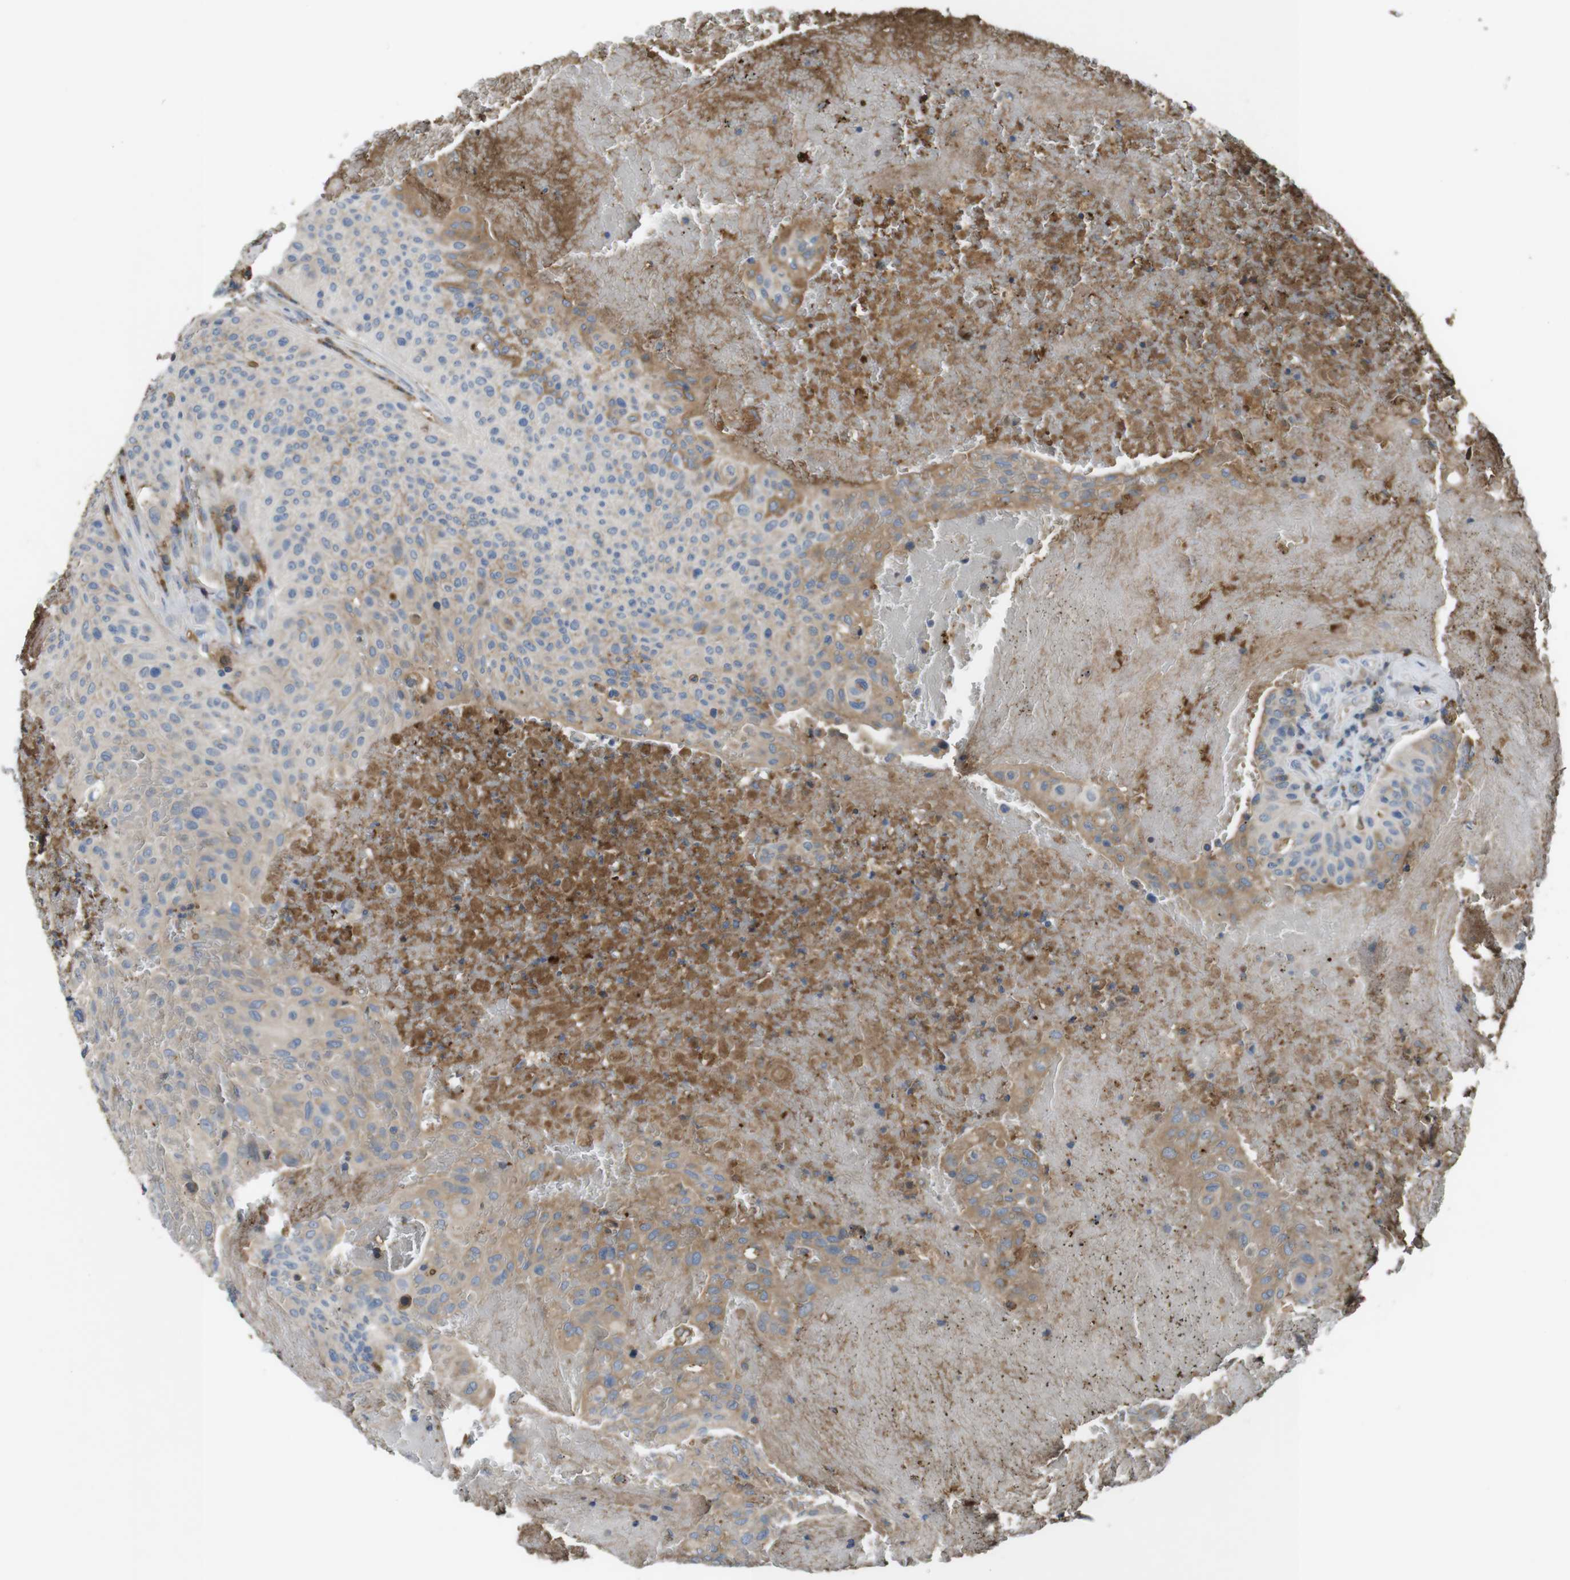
{"staining": {"intensity": "moderate", "quantity": "<25%", "location": "cytoplasmic/membranous"}, "tissue": "urothelial cancer", "cell_type": "Tumor cells", "image_type": "cancer", "snomed": [{"axis": "morphology", "description": "Urothelial carcinoma, High grade"}, {"axis": "topography", "description": "Urinary bladder"}], "caption": "Tumor cells demonstrate low levels of moderate cytoplasmic/membranous staining in about <25% of cells in human urothelial cancer.", "gene": "LTBP4", "patient": {"sex": "male", "age": 66}}